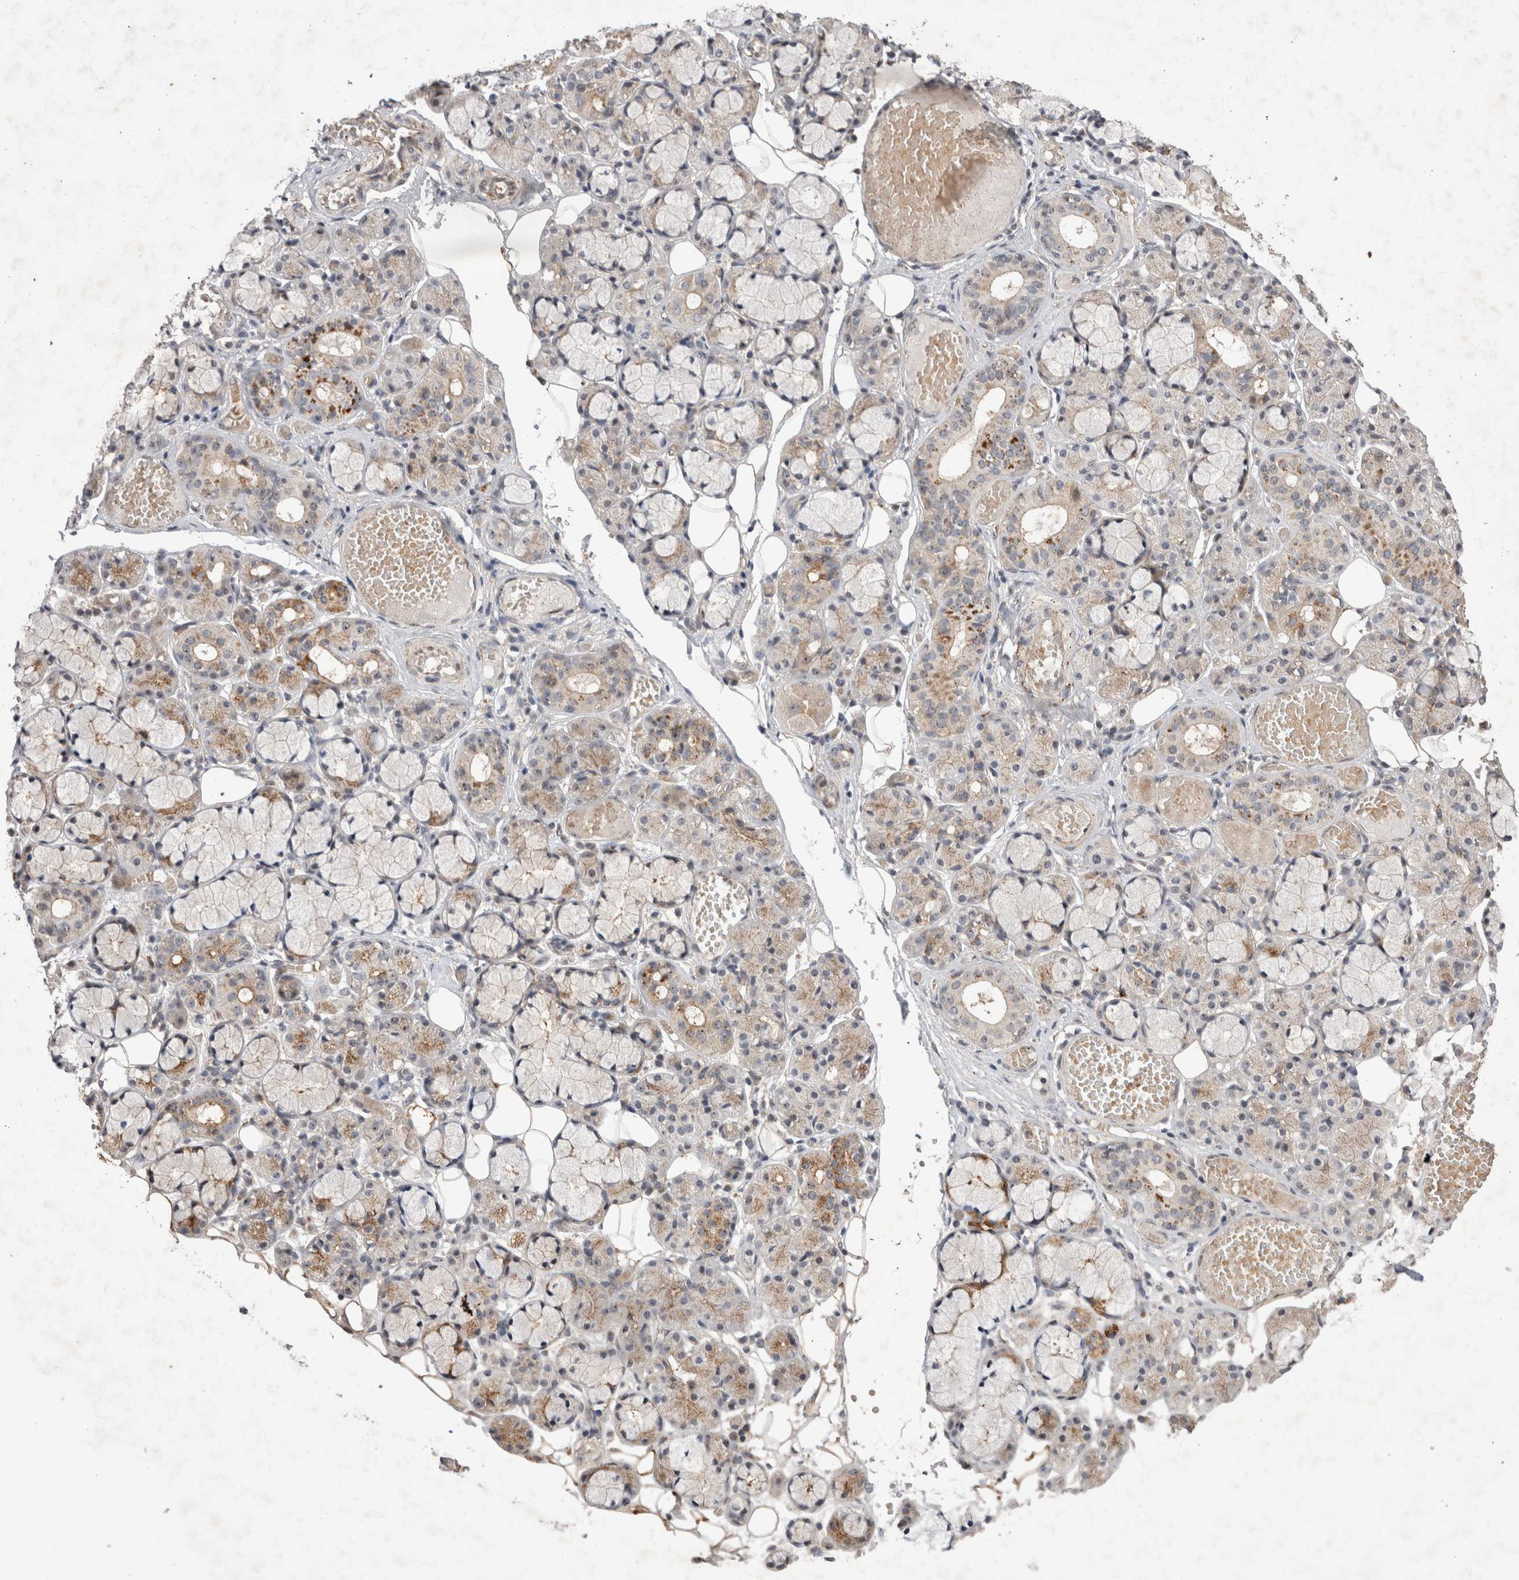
{"staining": {"intensity": "moderate", "quantity": "<25%", "location": "cytoplasmic/membranous"}, "tissue": "salivary gland", "cell_type": "Glandular cells", "image_type": "normal", "snomed": [{"axis": "morphology", "description": "Normal tissue, NOS"}, {"axis": "topography", "description": "Salivary gland"}], "caption": "Immunohistochemistry staining of unremarkable salivary gland, which exhibits low levels of moderate cytoplasmic/membranous positivity in about <25% of glandular cells indicating moderate cytoplasmic/membranous protein staining. The staining was performed using DAB (brown) for protein detection and nuclei were counterstained in hematoxylin (blue).", "gene": "STK11", "patient": {"sex": "male", "age": 63}}